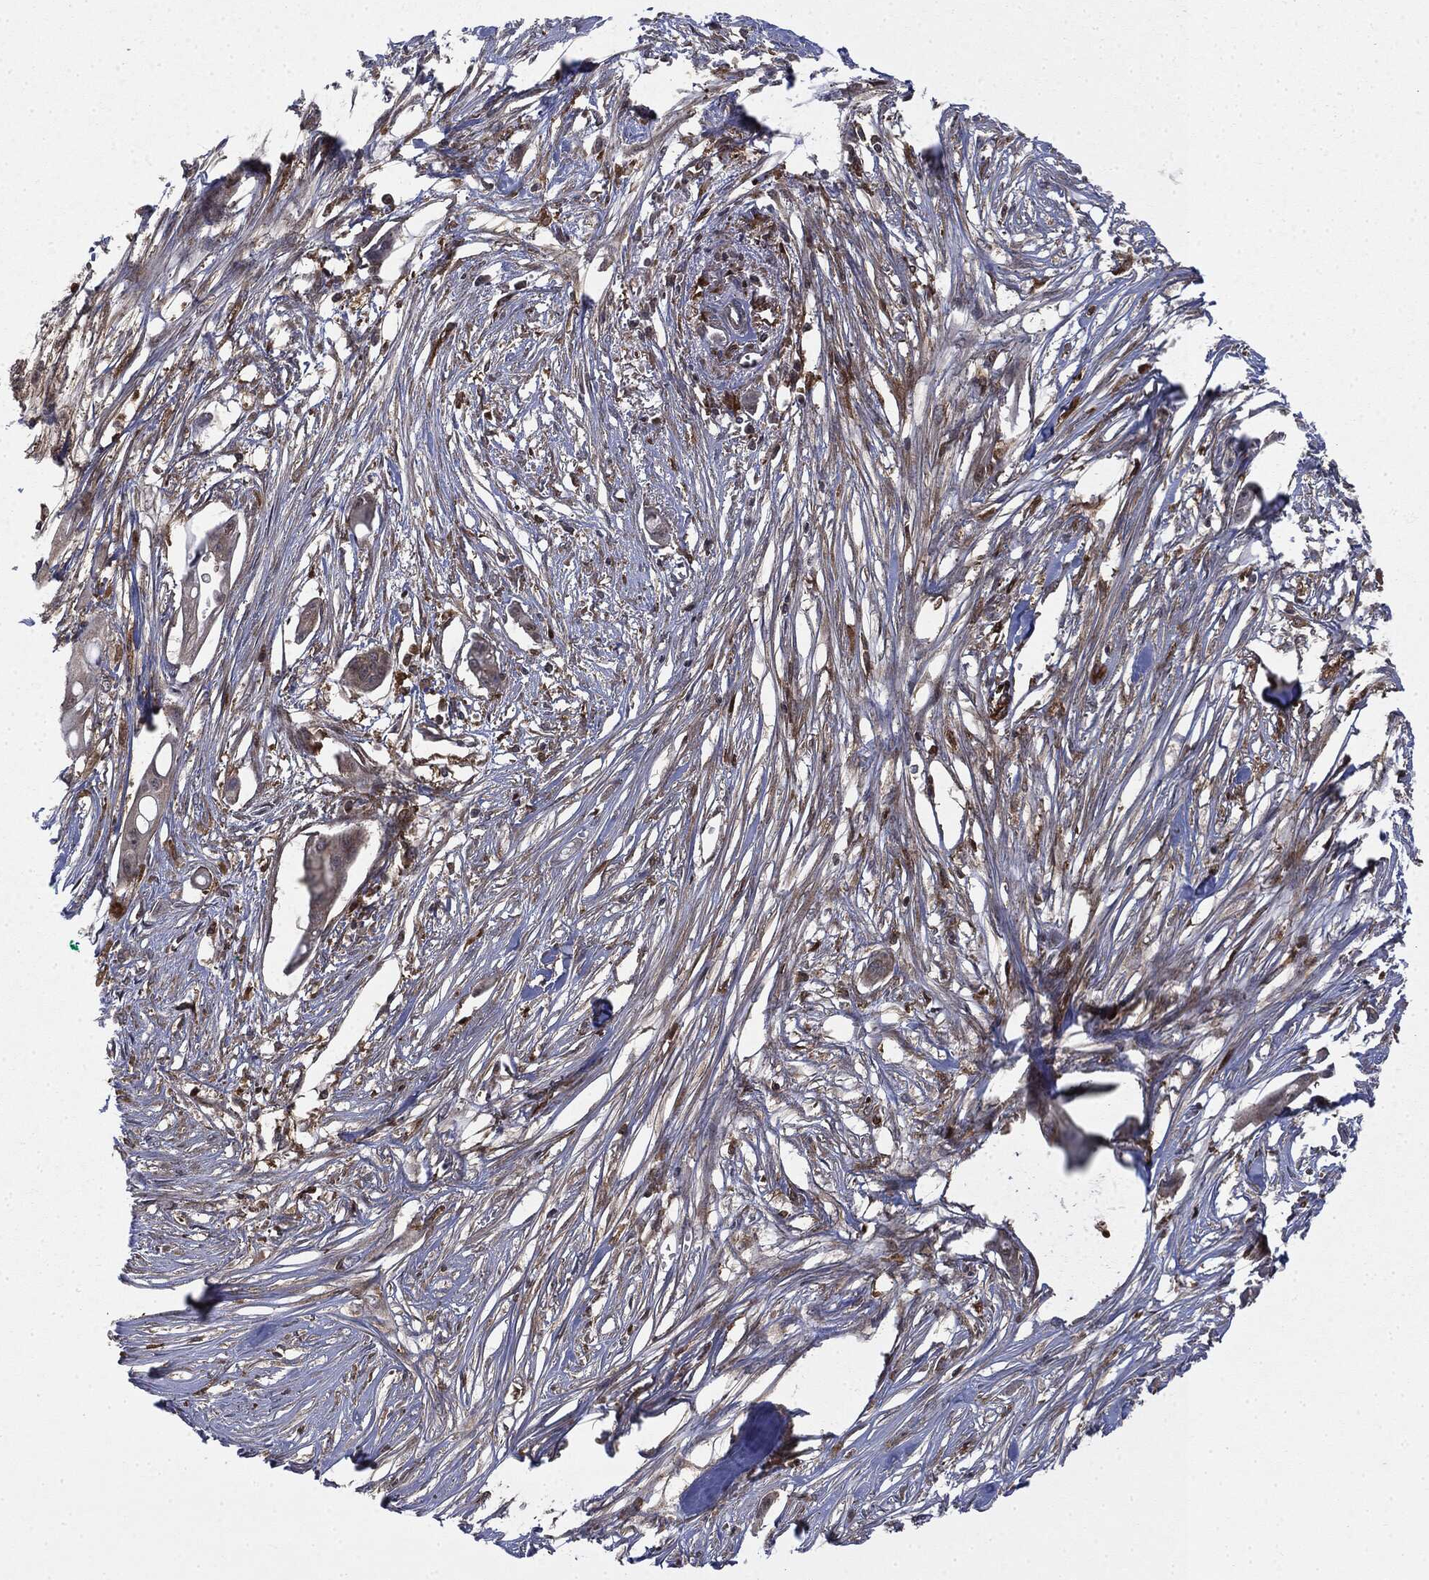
{"staining": {"intensity": "negative", "quantity": "none", "location": "none"}, "tissue": "pancreatic cancer", "cell_type": "Tumor cells", "image_type": "cancer", "snomed": [{"axis": "morphology", "description": "Normal tissue, NOS"}, {"axis": "morphology", "description": "Adenocarcinoma, NOS"}, {"axis": "topography", "description": "Pancreas"}], "caption": "An image of human pancreatic cancer (adenocarcinoma) is negative for staining in tumor cells.", "gene": "SNX5", "patient": {"sex": "female", "age": 58}}